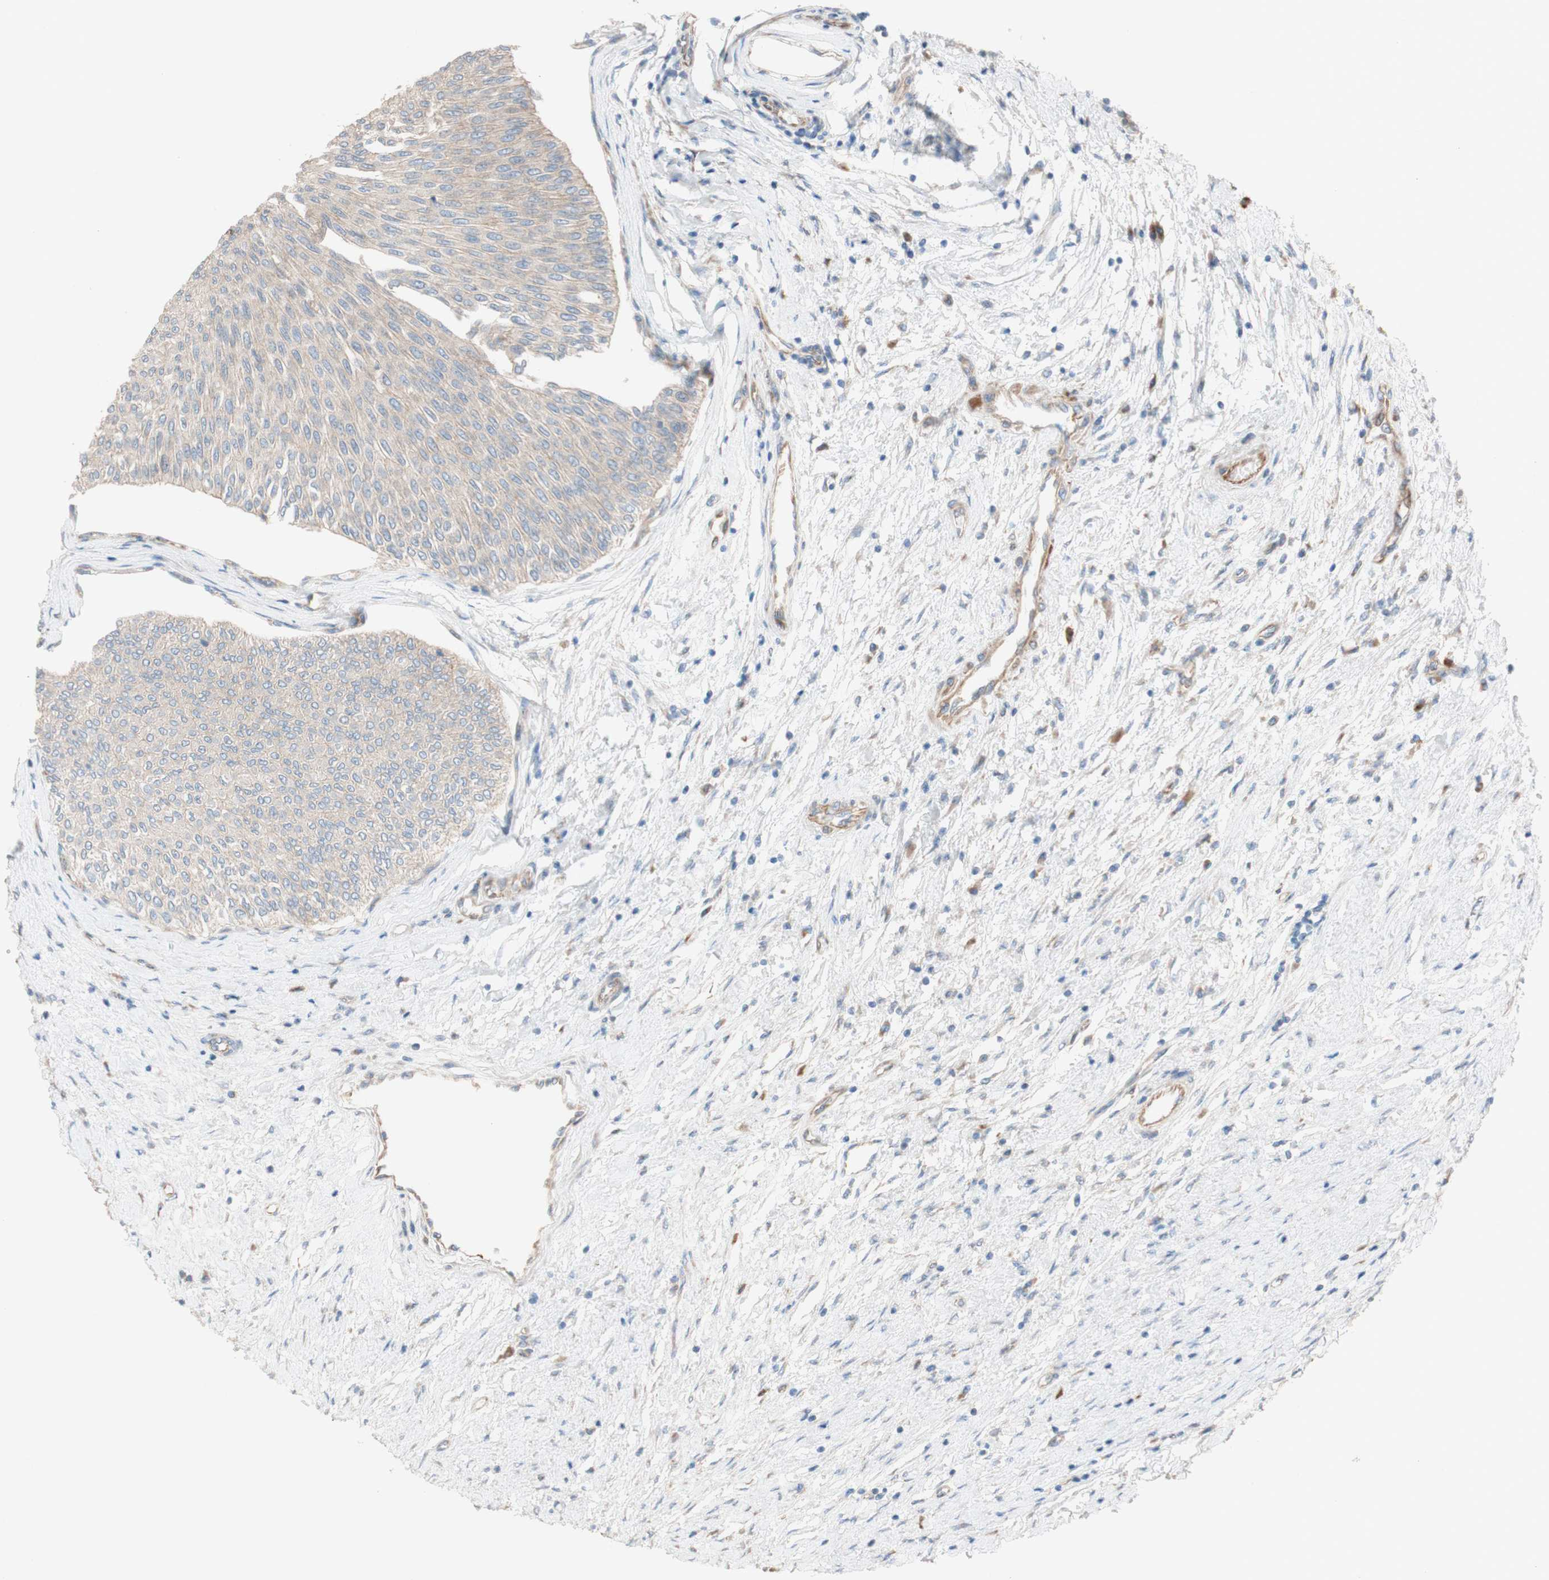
{"staining": {"intensity": "weak", "quantity": ">75%", "location": "cytoplasmic/membranous"}, "tissue": "urothelial cancer", "cell_type": "Tumor cells", "image_type": "cancer", "snomed": [{"axis": "morphology", "description": "Urothelial carcinoma, Low grade"}, {"axis": "topography", "description": "Urinary bladder"}], "caption": "IHC staining of urothelial carcinoma (low-grade), which exhibits low levels of weak cytoplasmic/membranous staining in approximately >75% of tumor cells indicating weak cytoplasmic/membranous protein staining. The staining was performed using DAB (brown) for protein detection and nuclei were counterstained in hematoxylin (blue).", "gene": "C1orf43", "patient": {"sex": "male", "age": 78}}